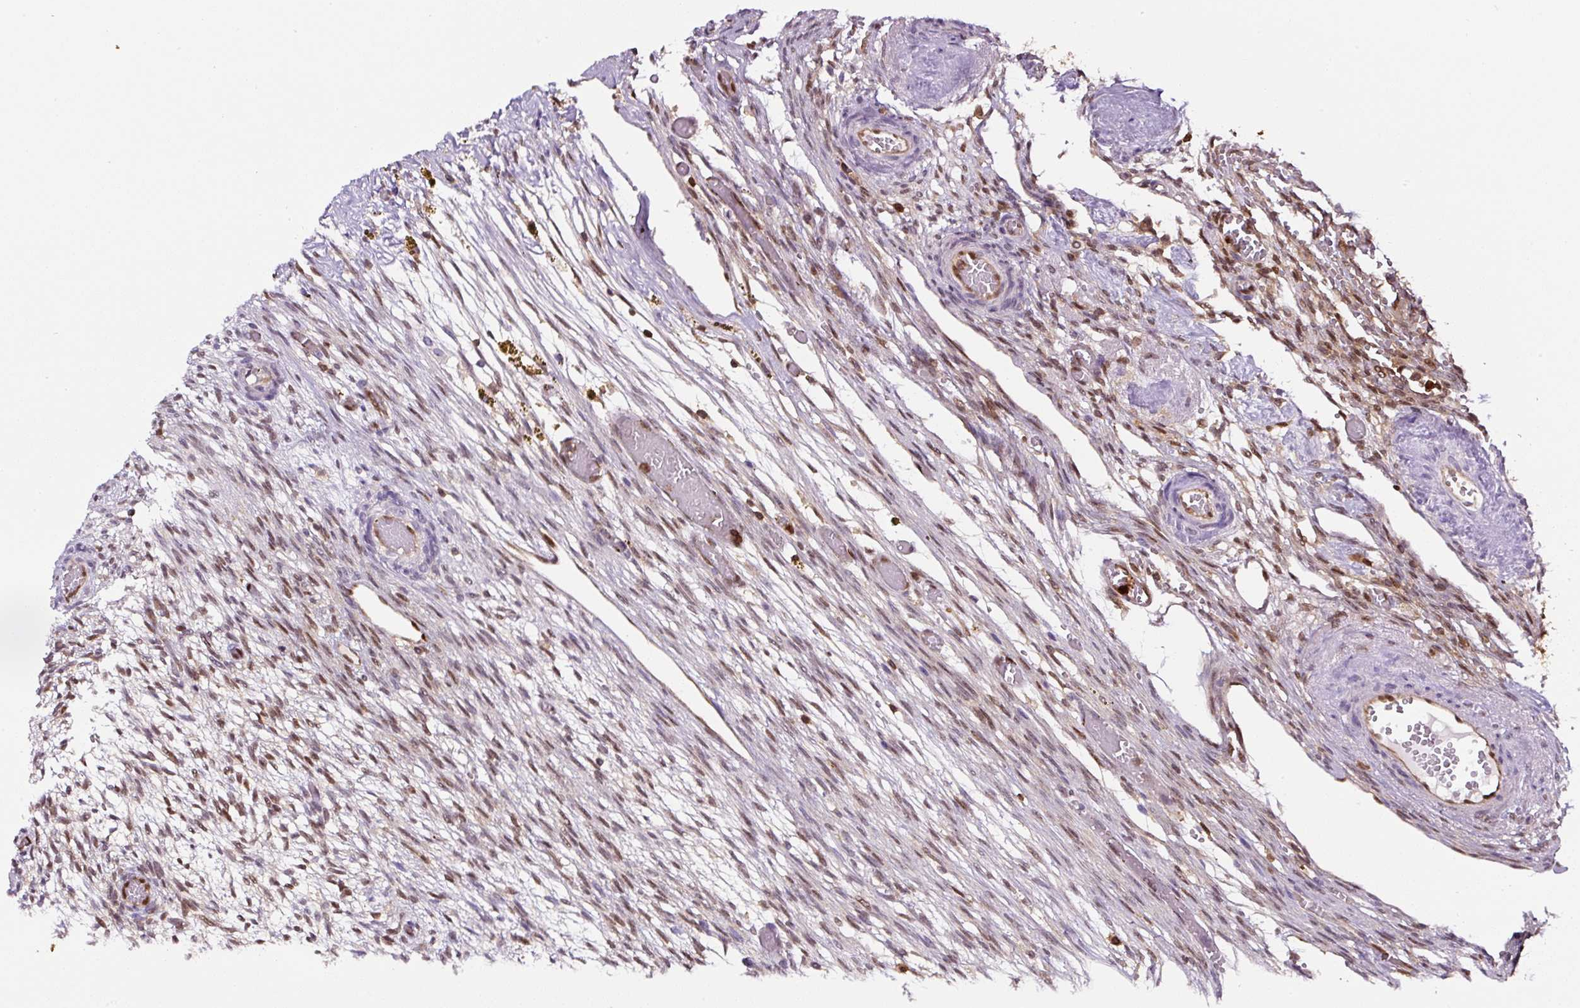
{"staining": {"intensity": "negative", "quantity": "none", "location": "none"}, "tissue": "ovary", "cell_type": "Follicle cells", "image_type": "normal", "snomed": [{"axis": "morphology", "description": "Normal tissue, NOS"}, {"axis": "topography", "description": "Ovary"}], "caption": "This is an immunohistochemistry image of benign ovary. There is no expression in follicle cells.", "gene": "ANXA1", "patient": {"sex": "female", "age": 67}}